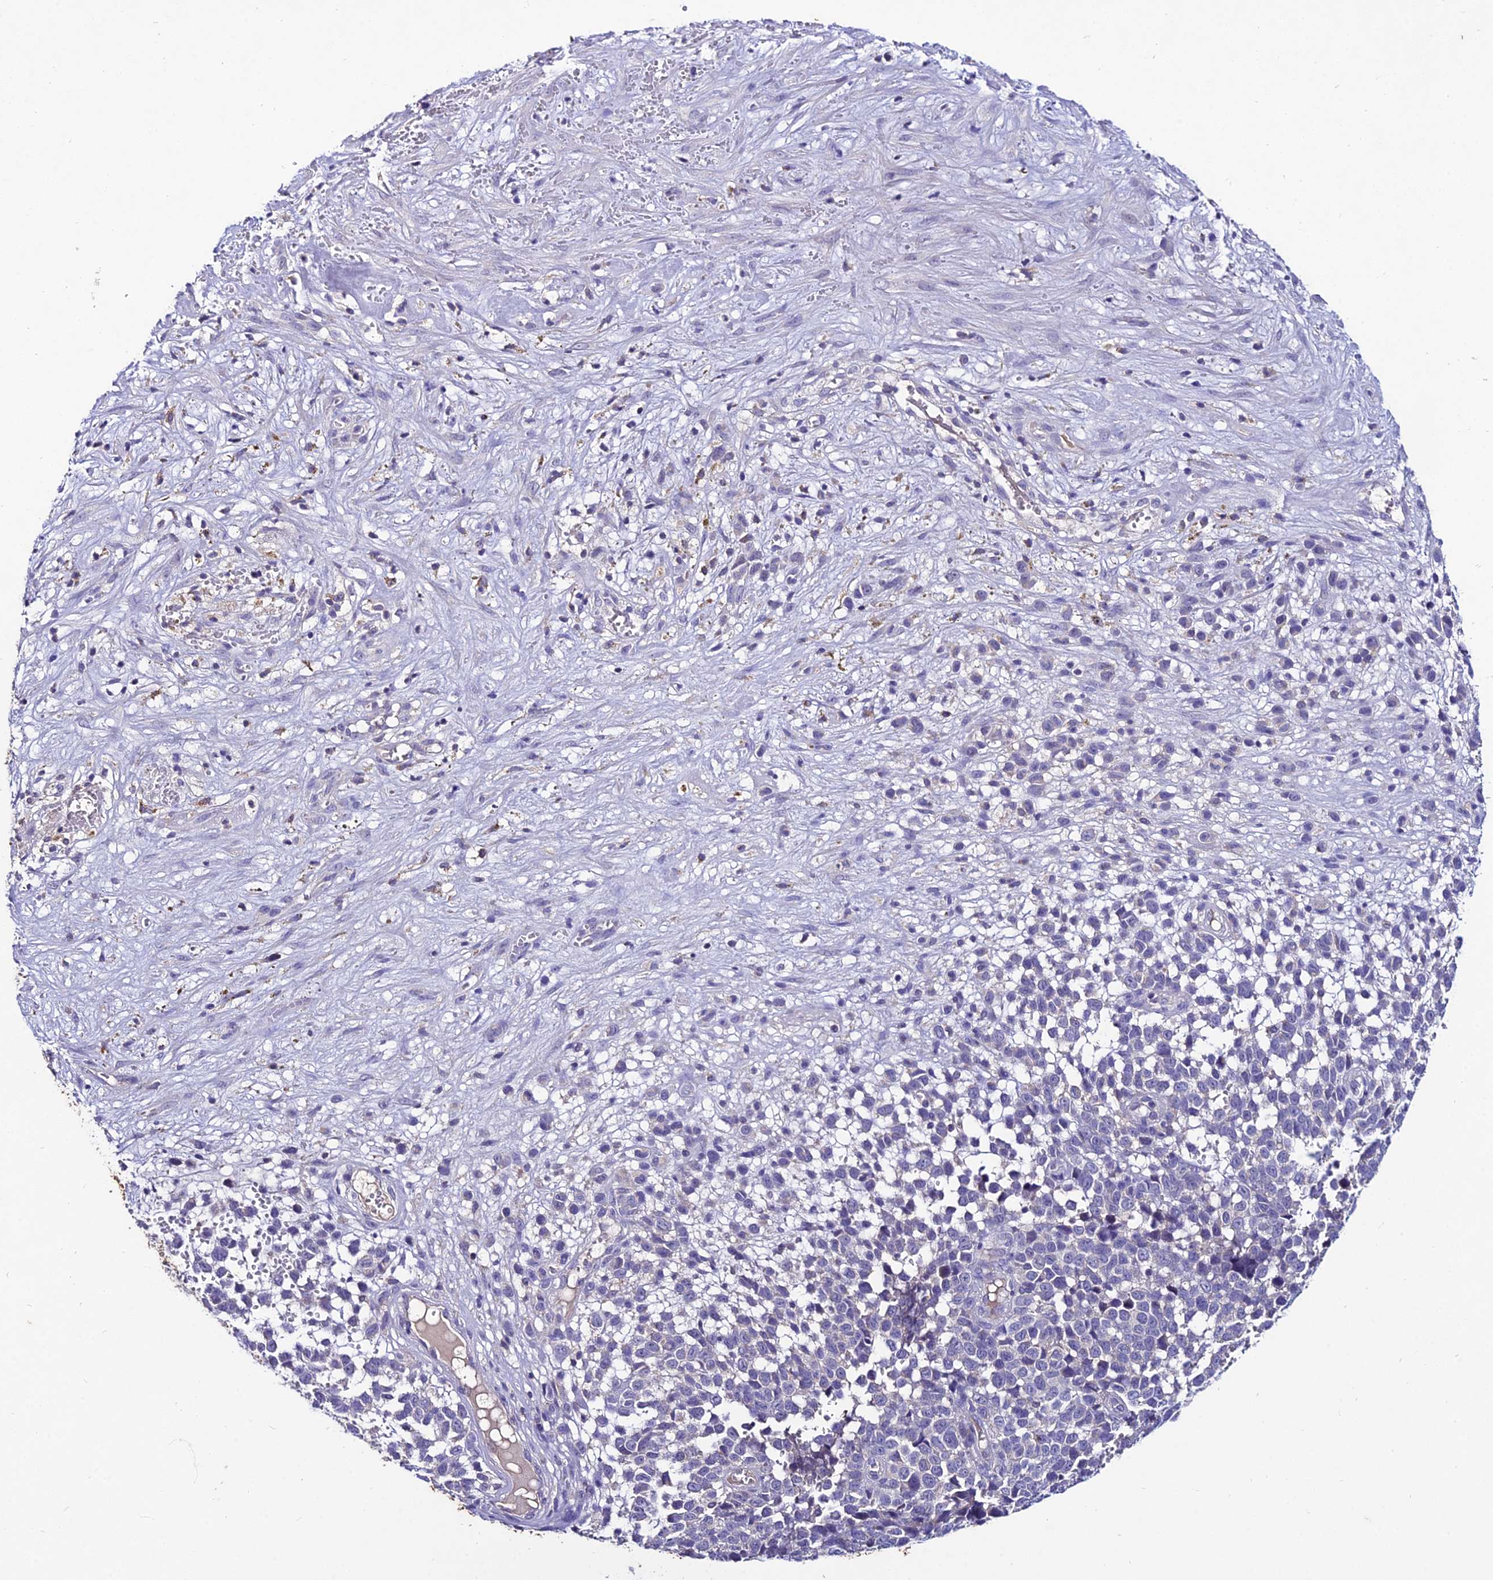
{"staining": {"intensity": "negative", "quantity": "none", "location": "none"}, "tissue": "melanoma", "cell_type": "Tumor cells", "image_type": "cancer", "snomed": [{"axis": "morphology", "description": "Malignant melanoma, NOS"}, {"axis": "topography", "description": "Nose, NOS"}], "caption": "Image shows no protein positivity in tumor cells of malignant melanoma tissue.", "gene": "LGALS7", "patient": {"sex": "female", "age": 48}}